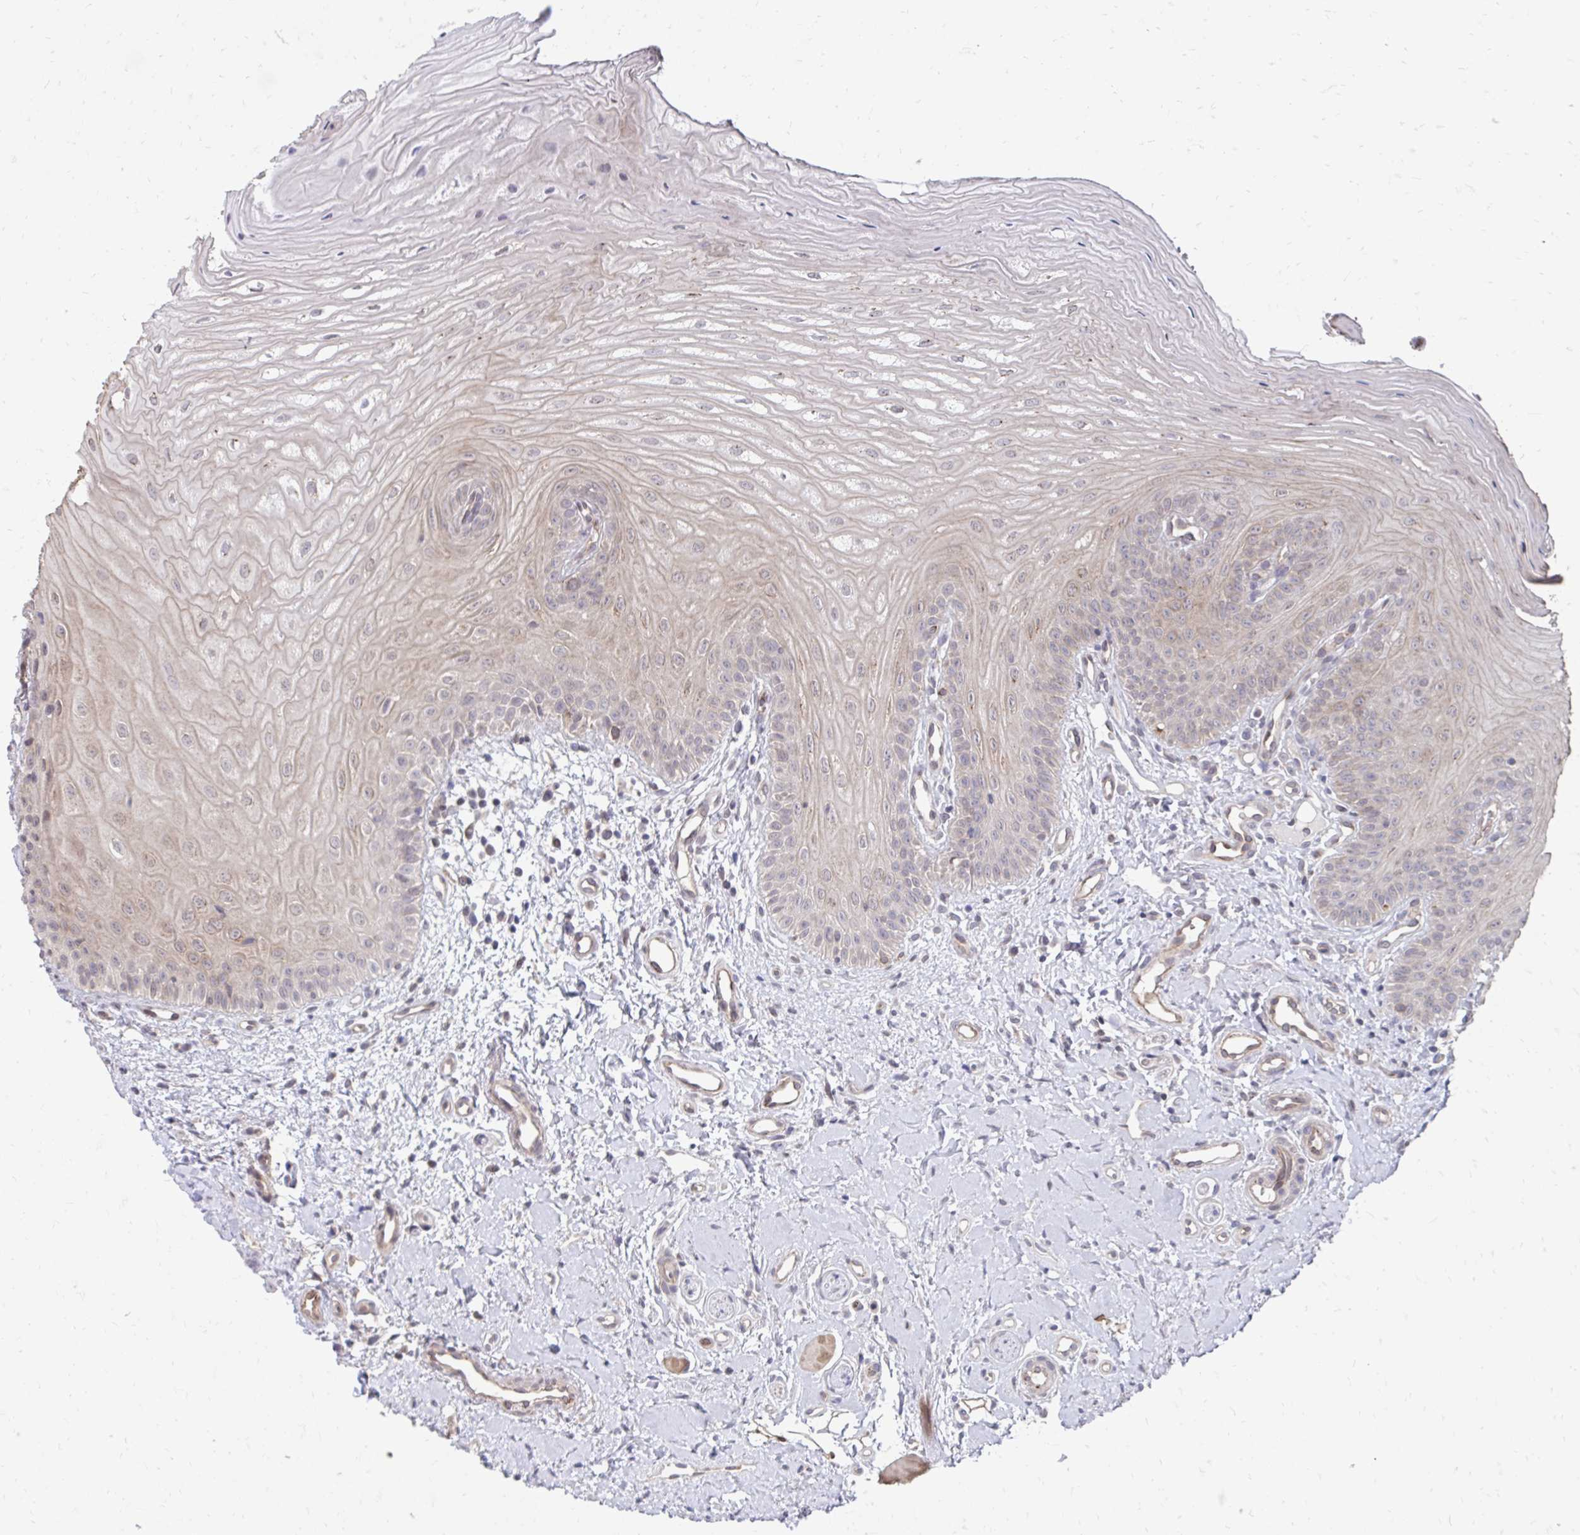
{"staining": {"intensity": "weak", "quantity": "25%-75%", "location": "cytoplasmic/membranous"}, "tissue": "oral mucosa", "cell_type": "Squamous epithelial cells", "image_type": "normal", "snomed": [{"axis": "morphology", "description": "Normal tissue, NOS"}, {"axis": "topography", "description": "Oral tissue"}], "caption": "Oral mucosa stained with a brown dye shows weak cytoplasmic/membranous positive staining in approximately 25%-75% of squamous epithelial cells.", "gene": "ITPR2", "patient": {"sex": "female", "age": 73}}